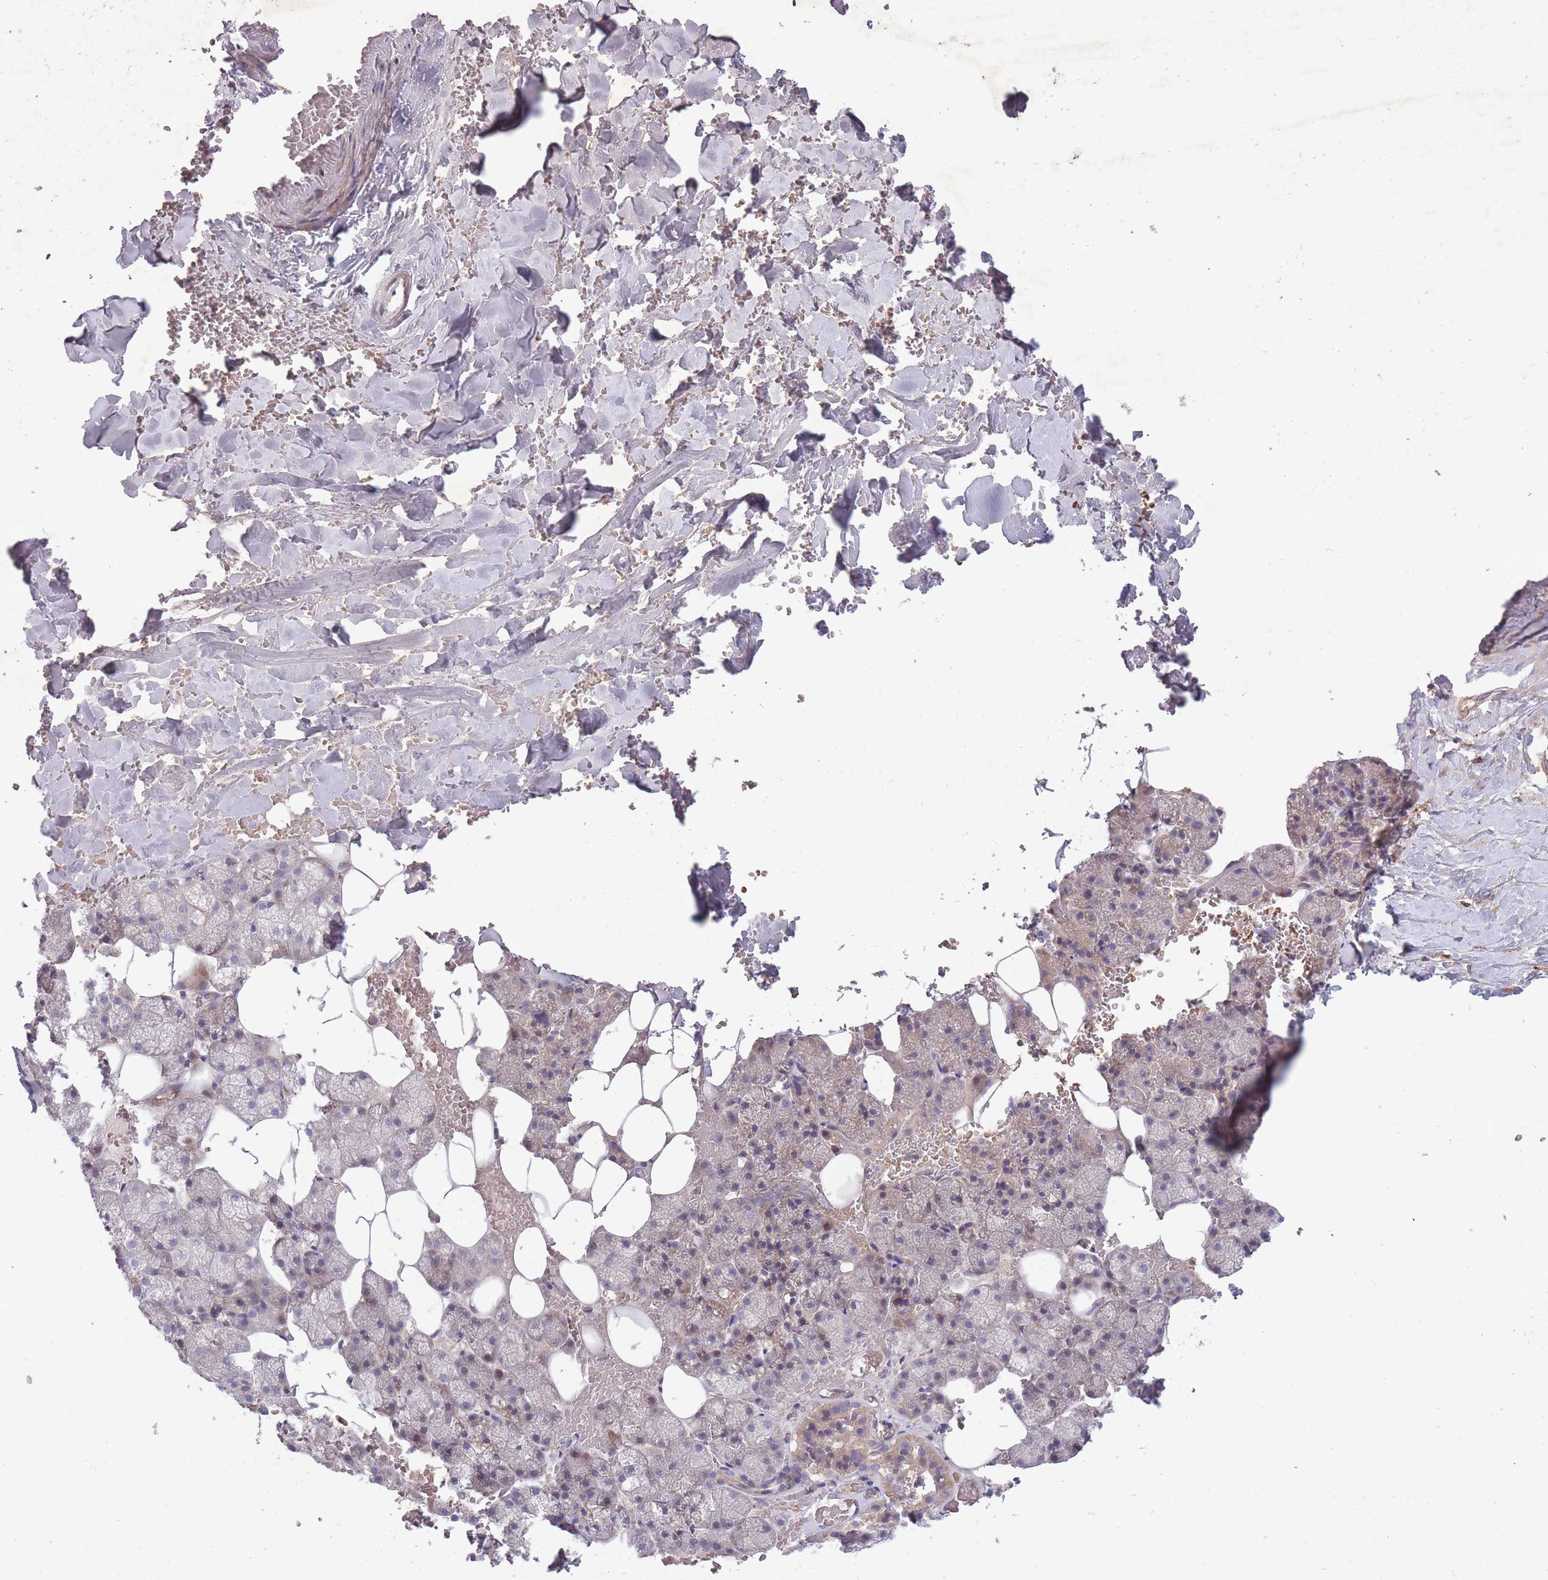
{"staining": {"intensity": "negative", "quantity": "none", "location": "none"}, "tissue": "adipose tissue", "cell_type": "Adipocytes", "image_type": "normal", "snomed": [{"axis": "morphology", "description": "Normal tissue, NOS"}, {"axis": "topography", "description": "Salivary gland"}, {"axis": "topography", "description": "Peripheral nerve tissue"}], "caption": "Immunohistochemistry (IHC) photomicrograph of normal adipose tissue: human adipose tissue stained with DAB (3,3'-diaminobenzidine) shows no significant protein expression in adipocytes.", "gene": "OR2V1", "patient": {"sex": "male", "age": 38}}